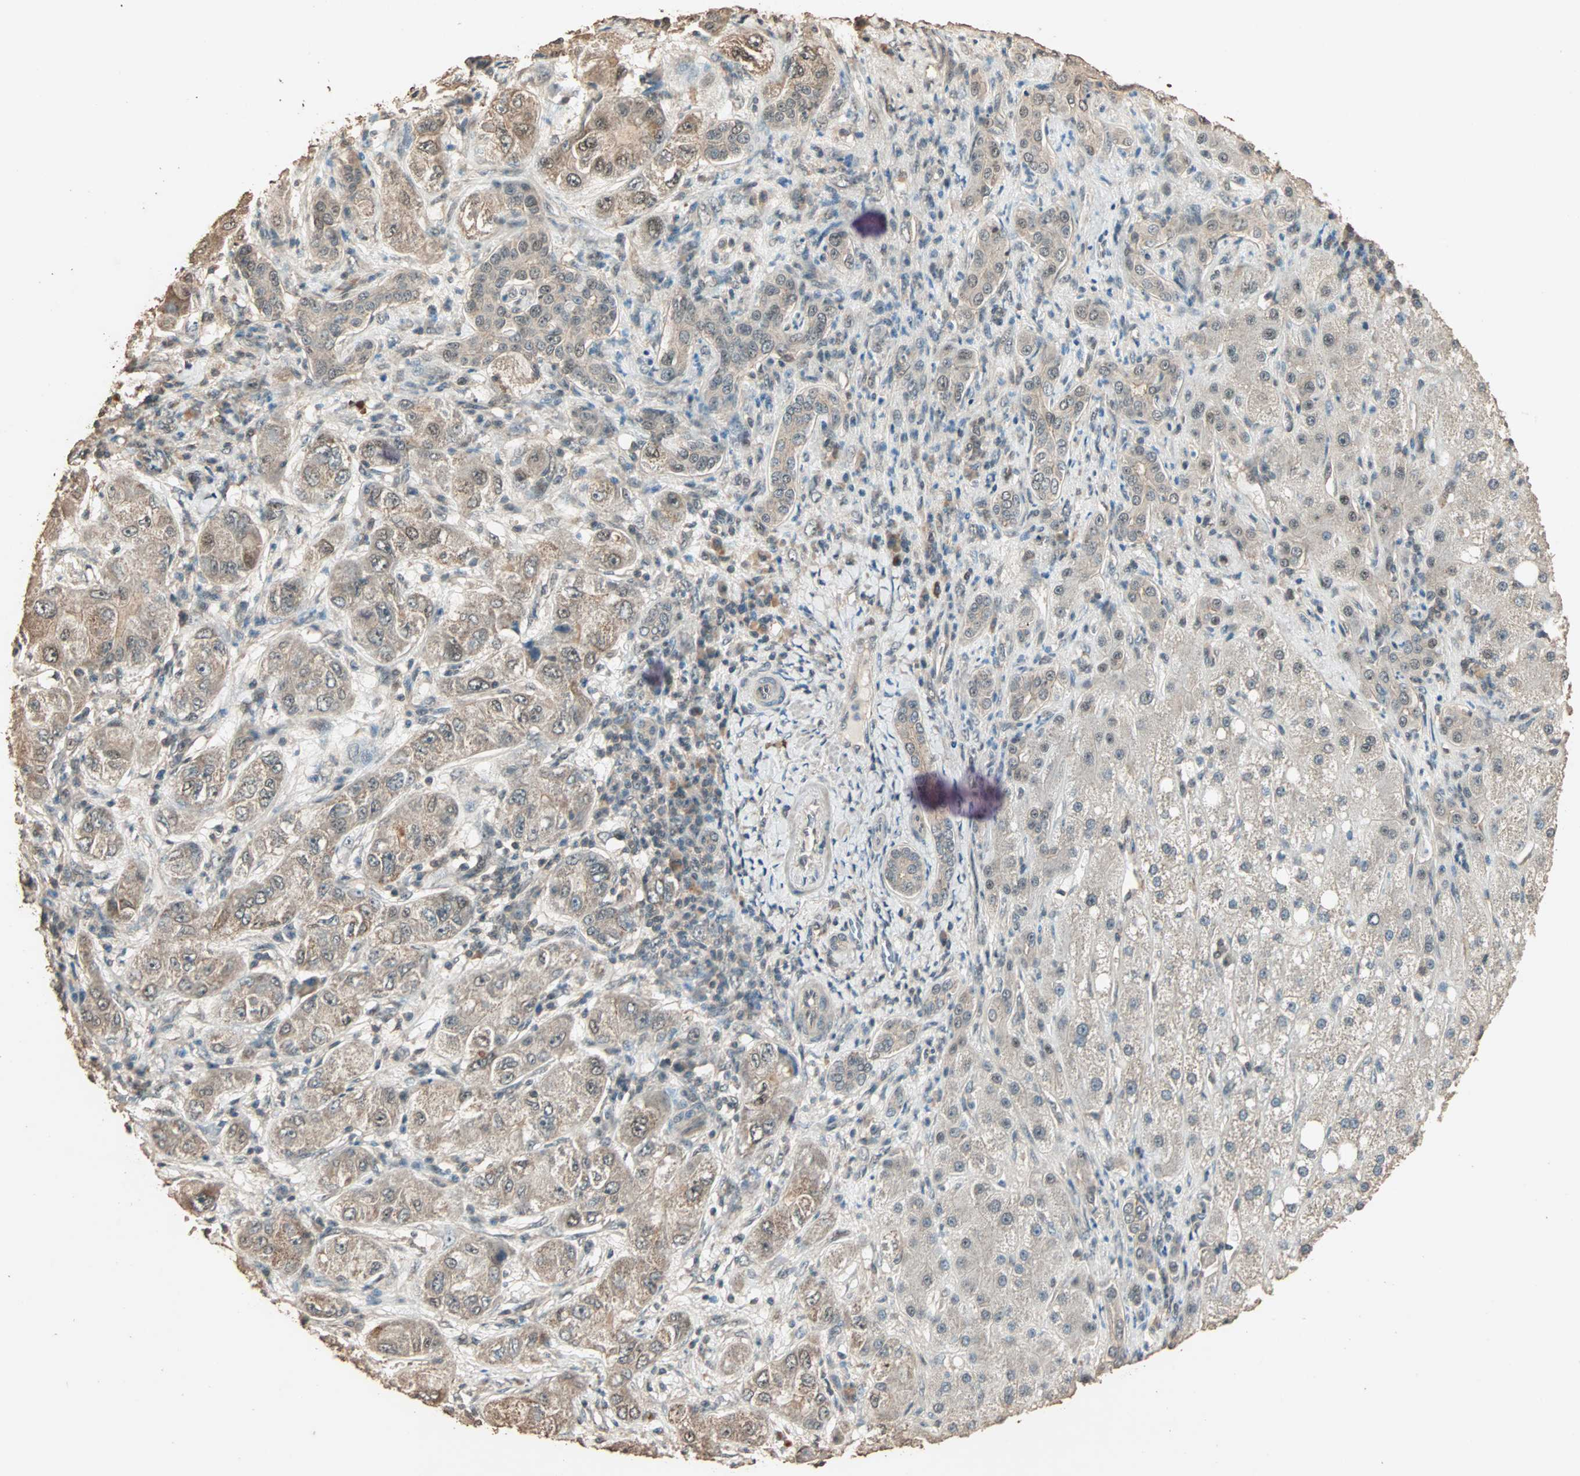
{"staining": {"intensity": "moderate", "quantity": ">75%", "location": "cytoplasmic/membranous,nuclear"}, "tissue": "liver cancer", "cell_type": "Tumor cells", "image_type": "cancer", "snomed": [{"axis": "morphology", "description": "Carcinoma, Hepatocellular, NOS"}, {"axis": "topography", "description": "Liver"}], "caption": "Human liver cancer stained with a brown dye displays moderate cytoplasmic/membranous and nuclear positive expression in approximately >75% of tumor cells.", "gene": "ZBTB33", "patient": {"sex": "male", "age": 80}}